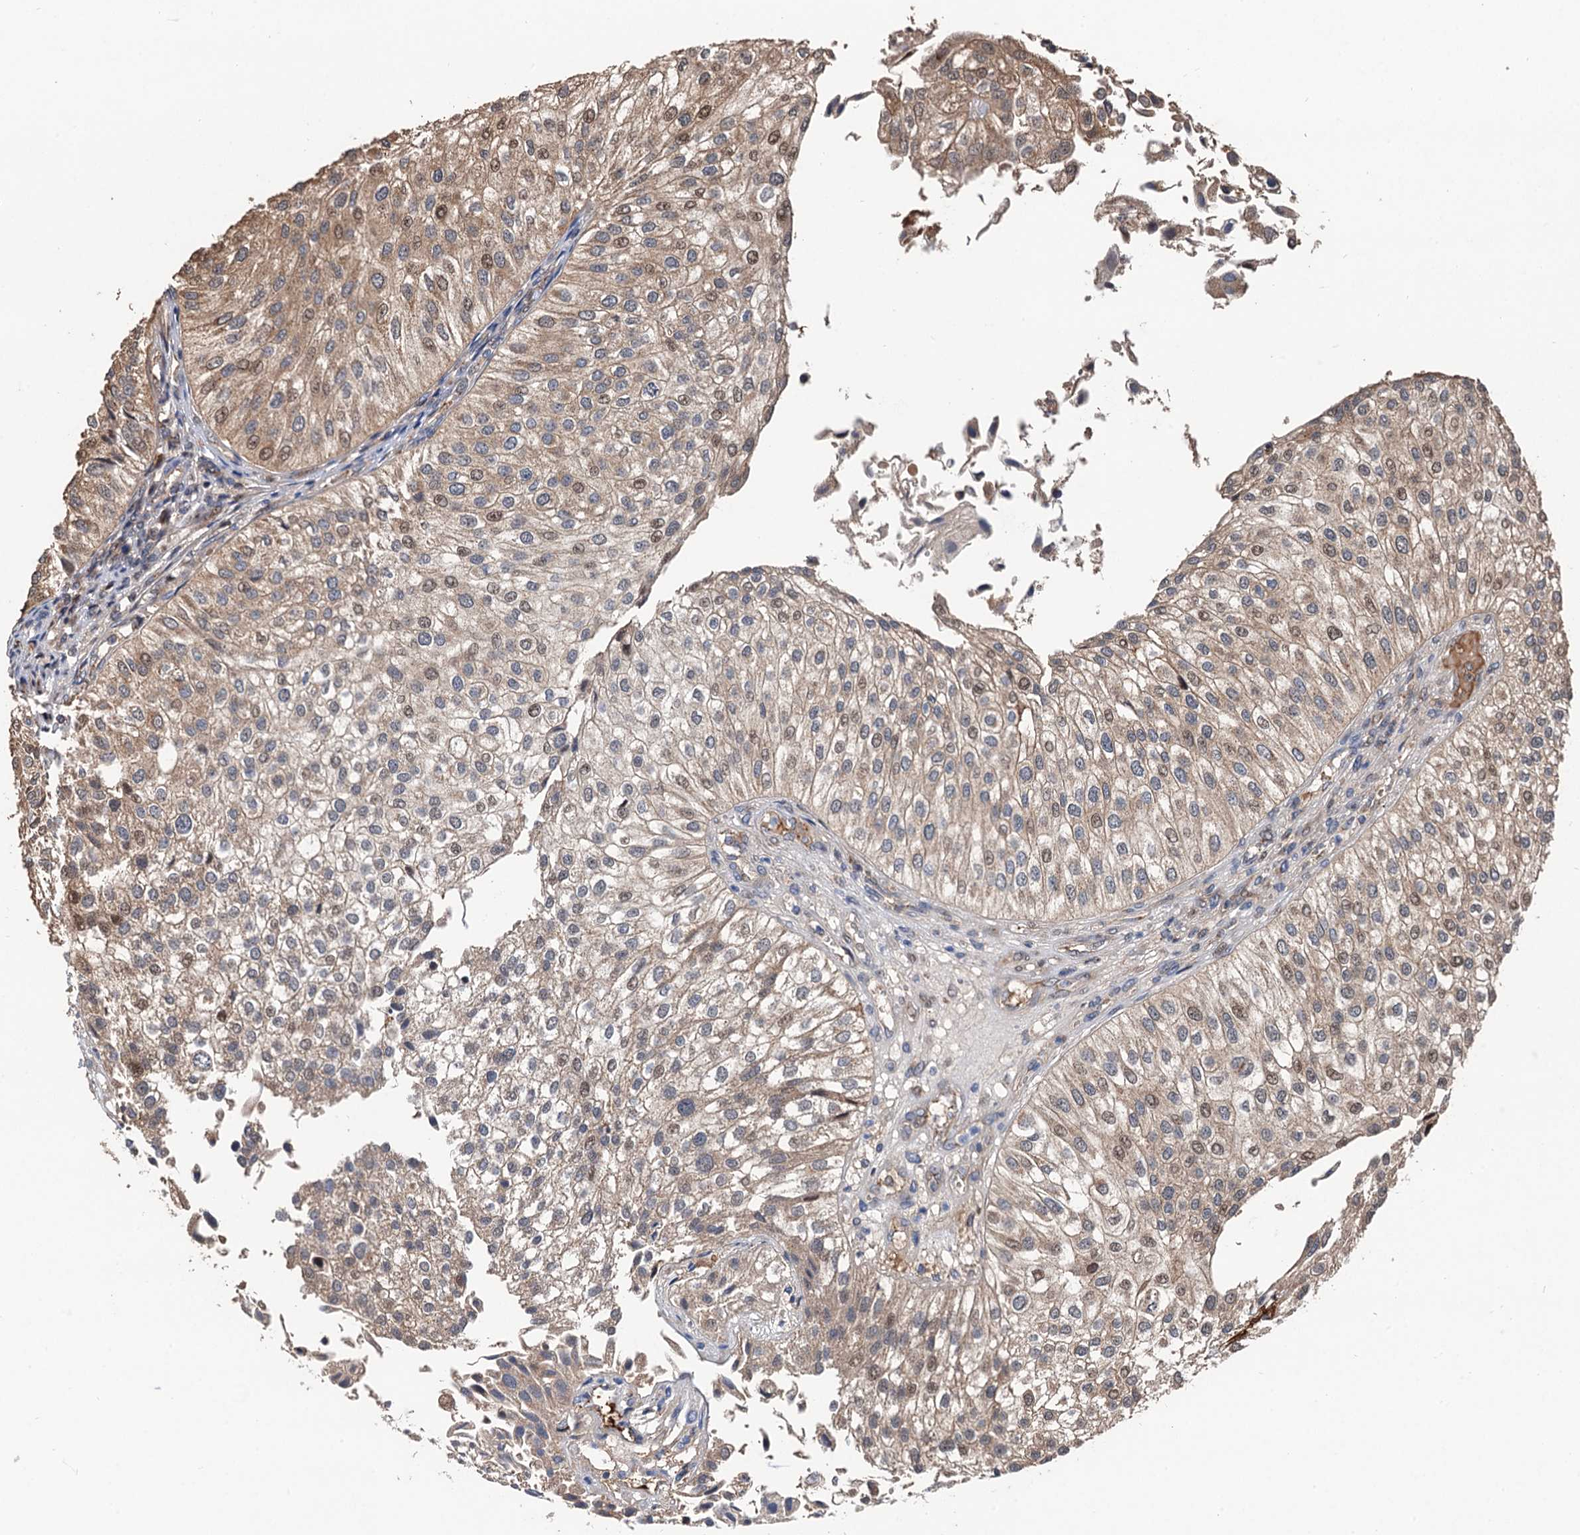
{"staining": {"intensity": "moderate", "quantity": ">75%", "location": "cytoplasmic/membranous,nuclear"}, "tissue": "urothelial cancer", "cell_type": "Tumor cells", "image_type": "cancer", "snomed": [{"axis": "morphology", "description": "Urothelial carcinoma, Low grade"}, {"axis": "topography", "description": "Urinary bladder"}], "caption": "This histopathology image shows immunohistochemistry (IHC) staining of low-grade urothelial carcinoma, with medium moderate cytoplasmic/membranous and nuclear staining in approximately >75% of tumor cells.", "gene": "DEXI", "patient": {"sex": "female", "age": 89}}